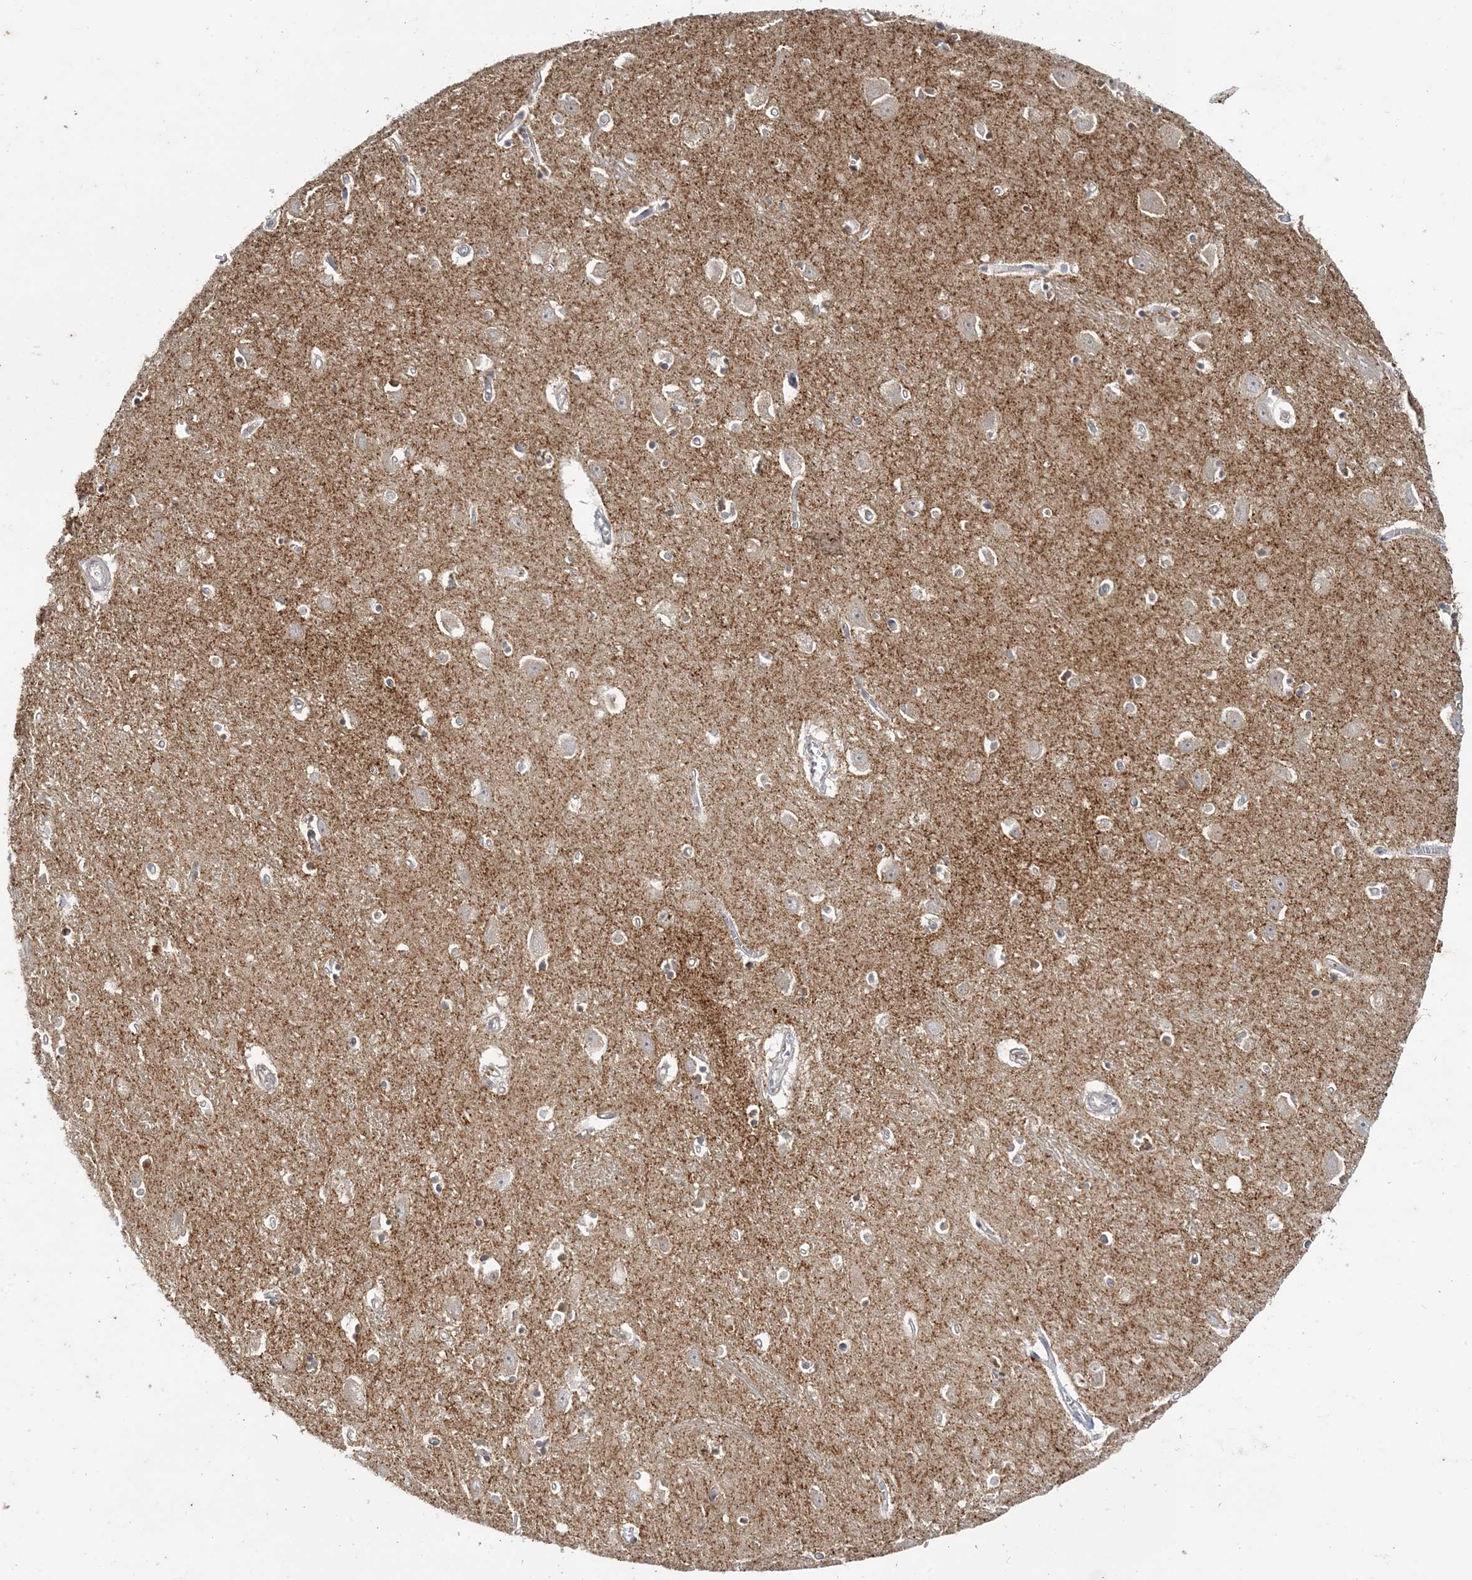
{"staining": {"intensity": "weak", "quantity": "25%-75%", "location": "cytoplasmic/membranous"}, "tissue": "hippocampus", "cell_type": "Glial cells", "image_type": "normal", "snomed": [{"axis": "morphology", "description": "Normal tissue, NOS"}, {"axis": "topography", "description": "Hippocampus"}], "caption": "Unremarkable hippocampus was stained to show a protein in brown. There is low levels of weak cytoplasmic/membranous positivity in about 25%-75% of glial cells.", "gene": "LEXM", "patient": {"sex": "female", "age": 64}}